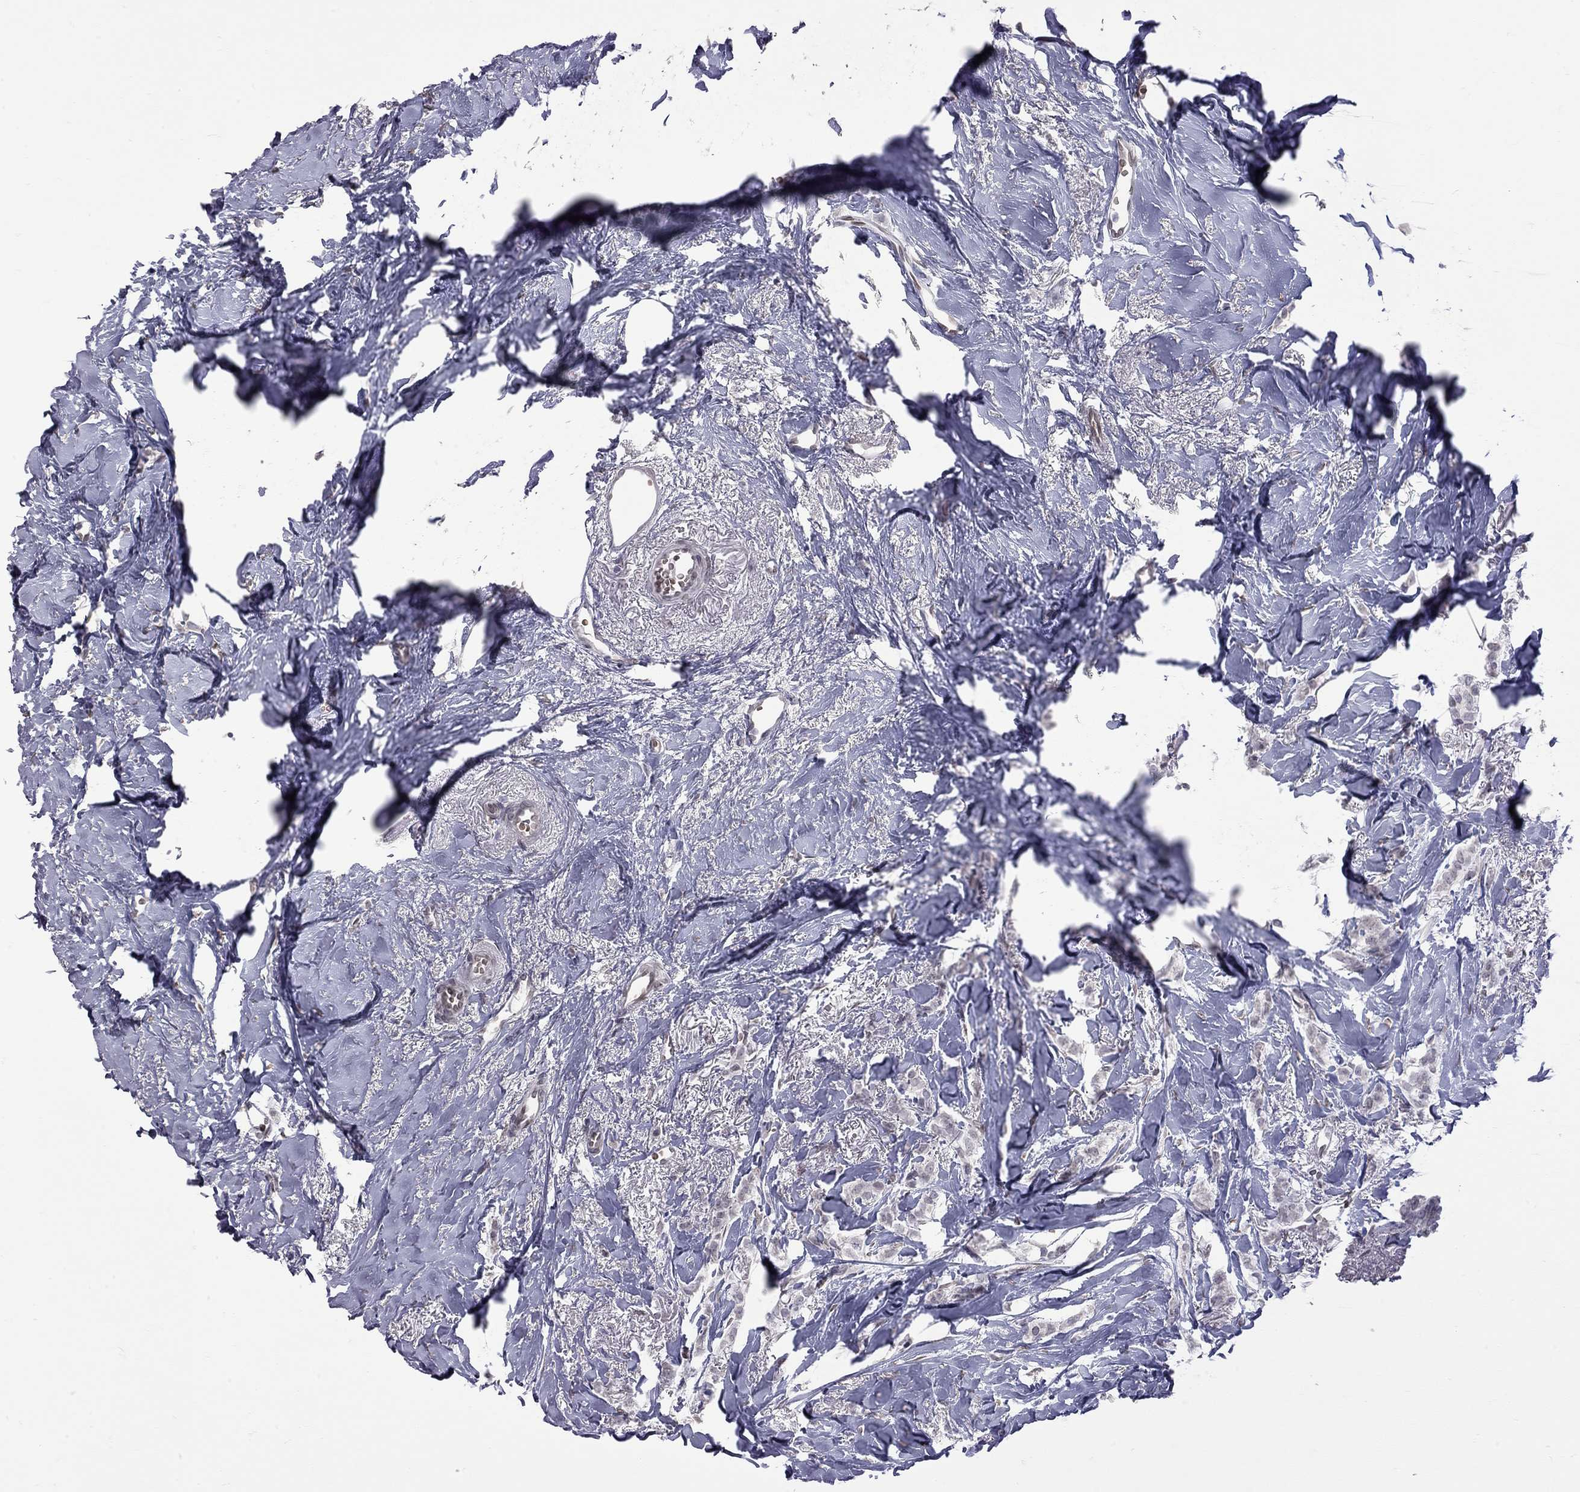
{"staining": {"intensity": "negative", "quantity": "none", "location": "none"}, "tissue": "breast cancer", "cell_type": "Tumor cells", "image_type": "cancer", "snomed": [{"axis": "morphology", "description": "Duct carcinoma"}, {"axis": "topography", "description": "Breast"}], "caption": "Immunohistochemistry (IHC) image of intraductal carcinoma (breast) stained for a protein (brown), which shows no expression in tumor cells.", "gene": "CLTCL1", "patient": {"sex": "female", "age": 85}}